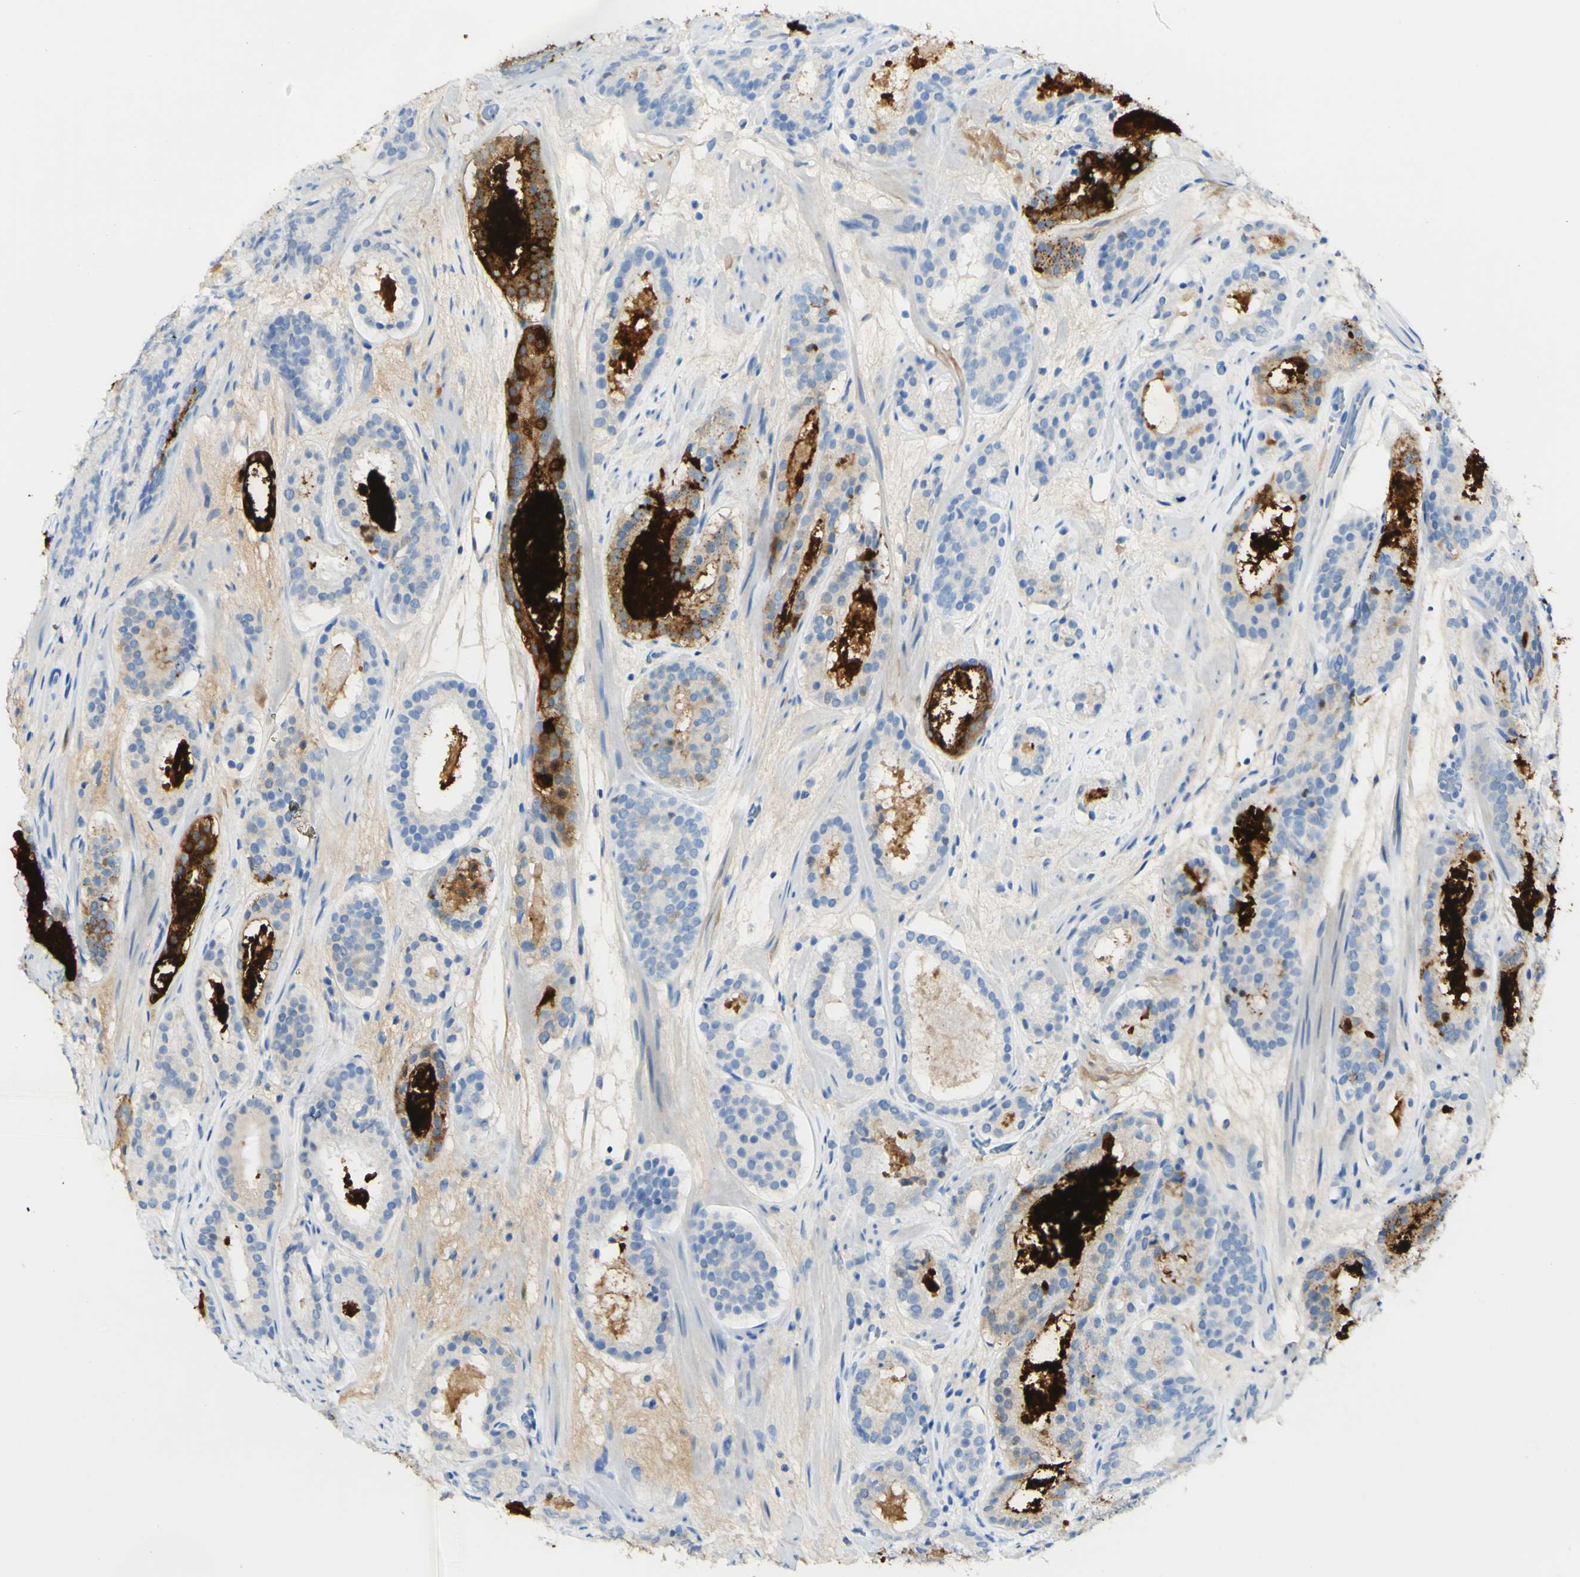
{"staining": {"intensity": "strong", "quantity": "<25%", "location": "cytoplasmic/membranous"}, "tissue": "prostate cancer", "cell_type": "Tumor cells", "image_type": "cancer", "snomed": [{"axis": "morphology", "description": "Adenocarcinoma, Low grade"}, {"axis": "topography", "description": "Prostate"}], "caption": "This micrograph demonstrates prostate cancer stained with immunohistochemistry (IHC) to label a protein in brown. The cytoplasmic/membranous of tumor cells show strong positivity for the protein. Nuclei are counter-stained blue.", "gene": "PIGR", "patient": {"sex": "male", "age": 69}}